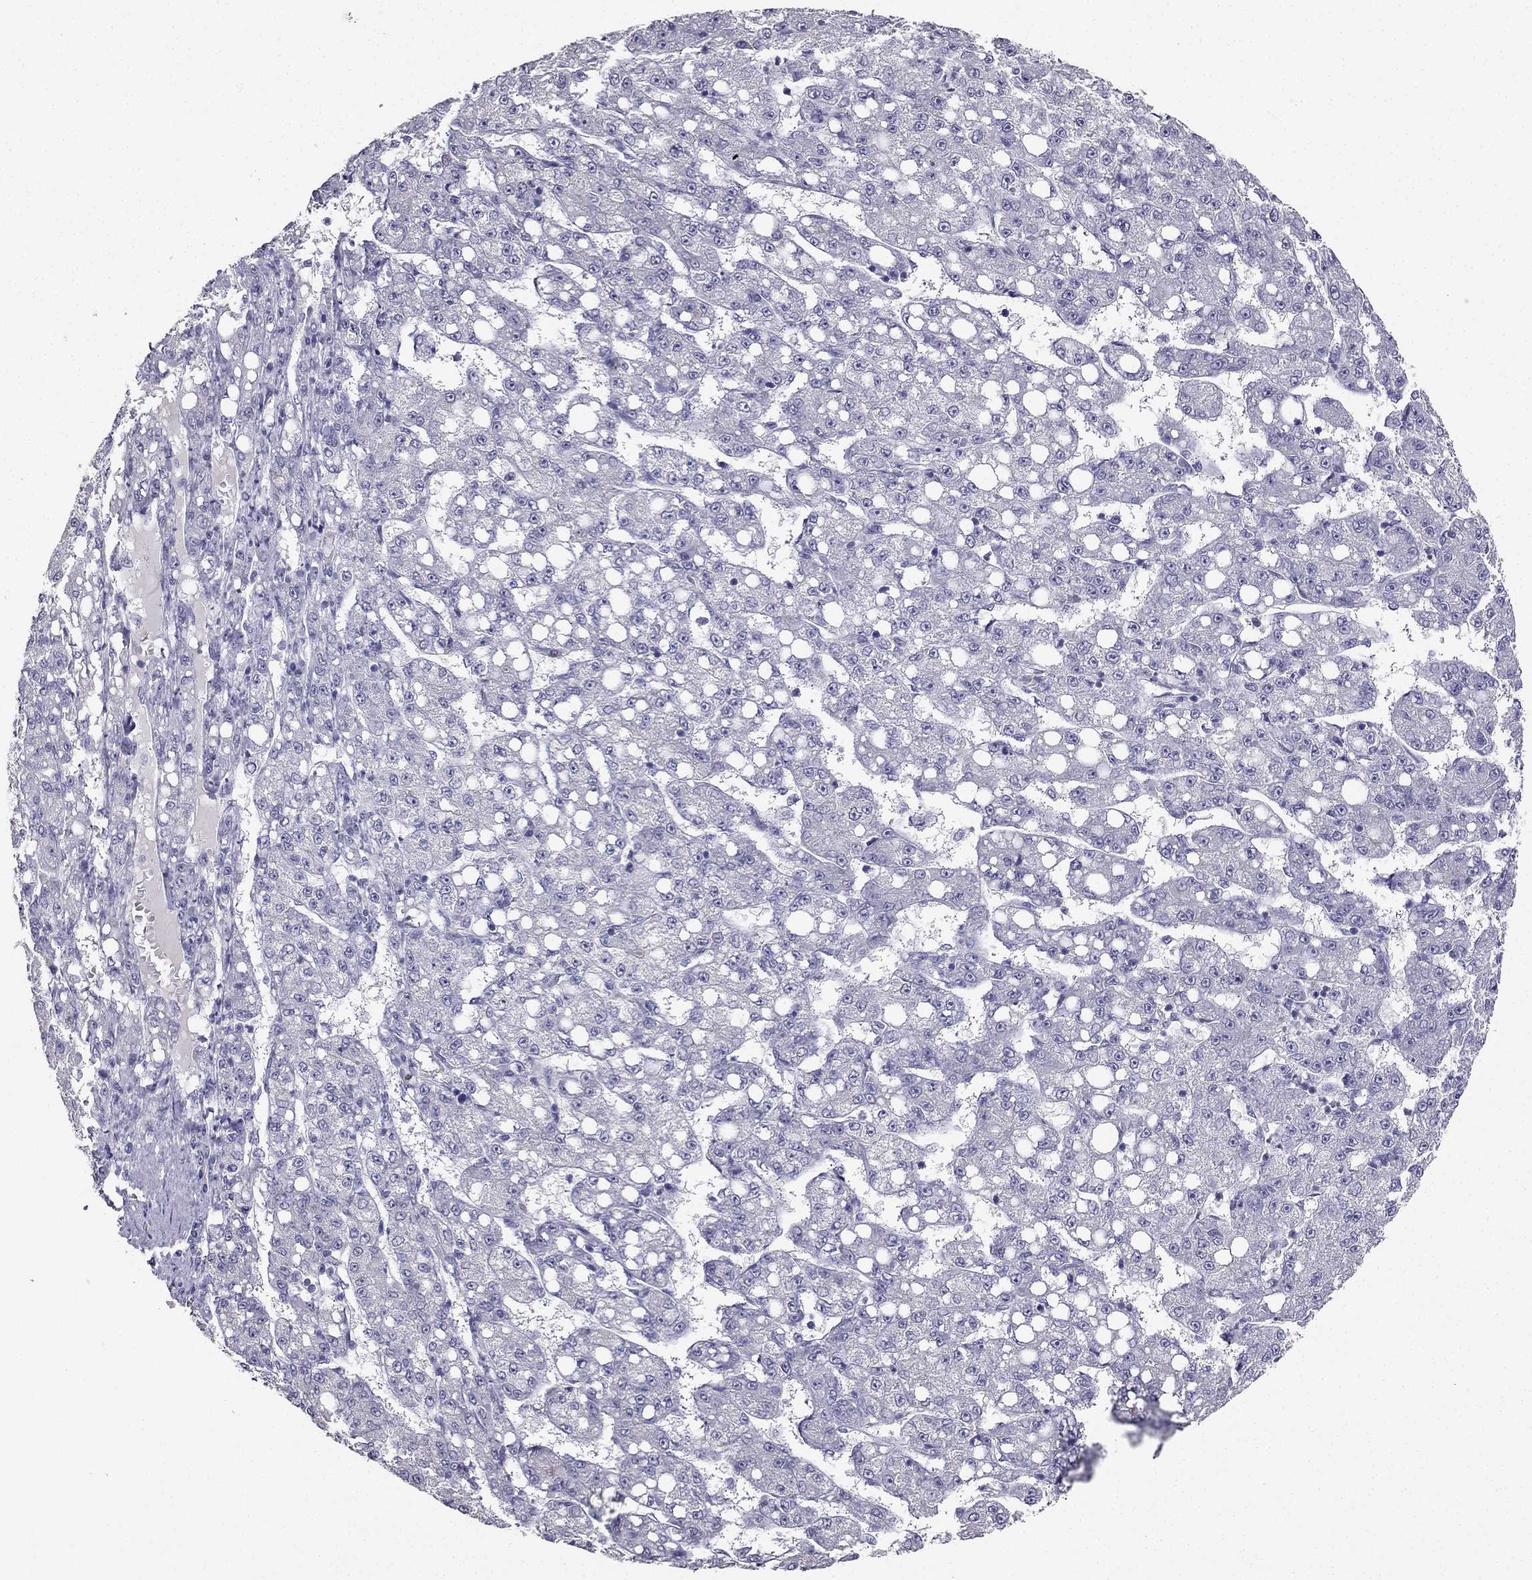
{"staining": {"intensity": "negative", "quantity": "none", "location": "none"}, "tissue": "liver cancer", "cell_type": "Tumor cells", "image_type": "cancer", "snomed": [{"axis": "morphology", "description": "Carcinoma, Hepatocellular, NOS"}, {"axis": "topography", "description": "Liver"}], "caption": "This is a image of IHC staining of liver hepatocellular carcinoma, which shows no expression in tumor cells. Brightfield microscopy of IHC stained with DAB (brown) and hematoxylin (blue), captured at high magnification.", "gene": "CALB2", "patient": {"sex": "female", "age": 65}}